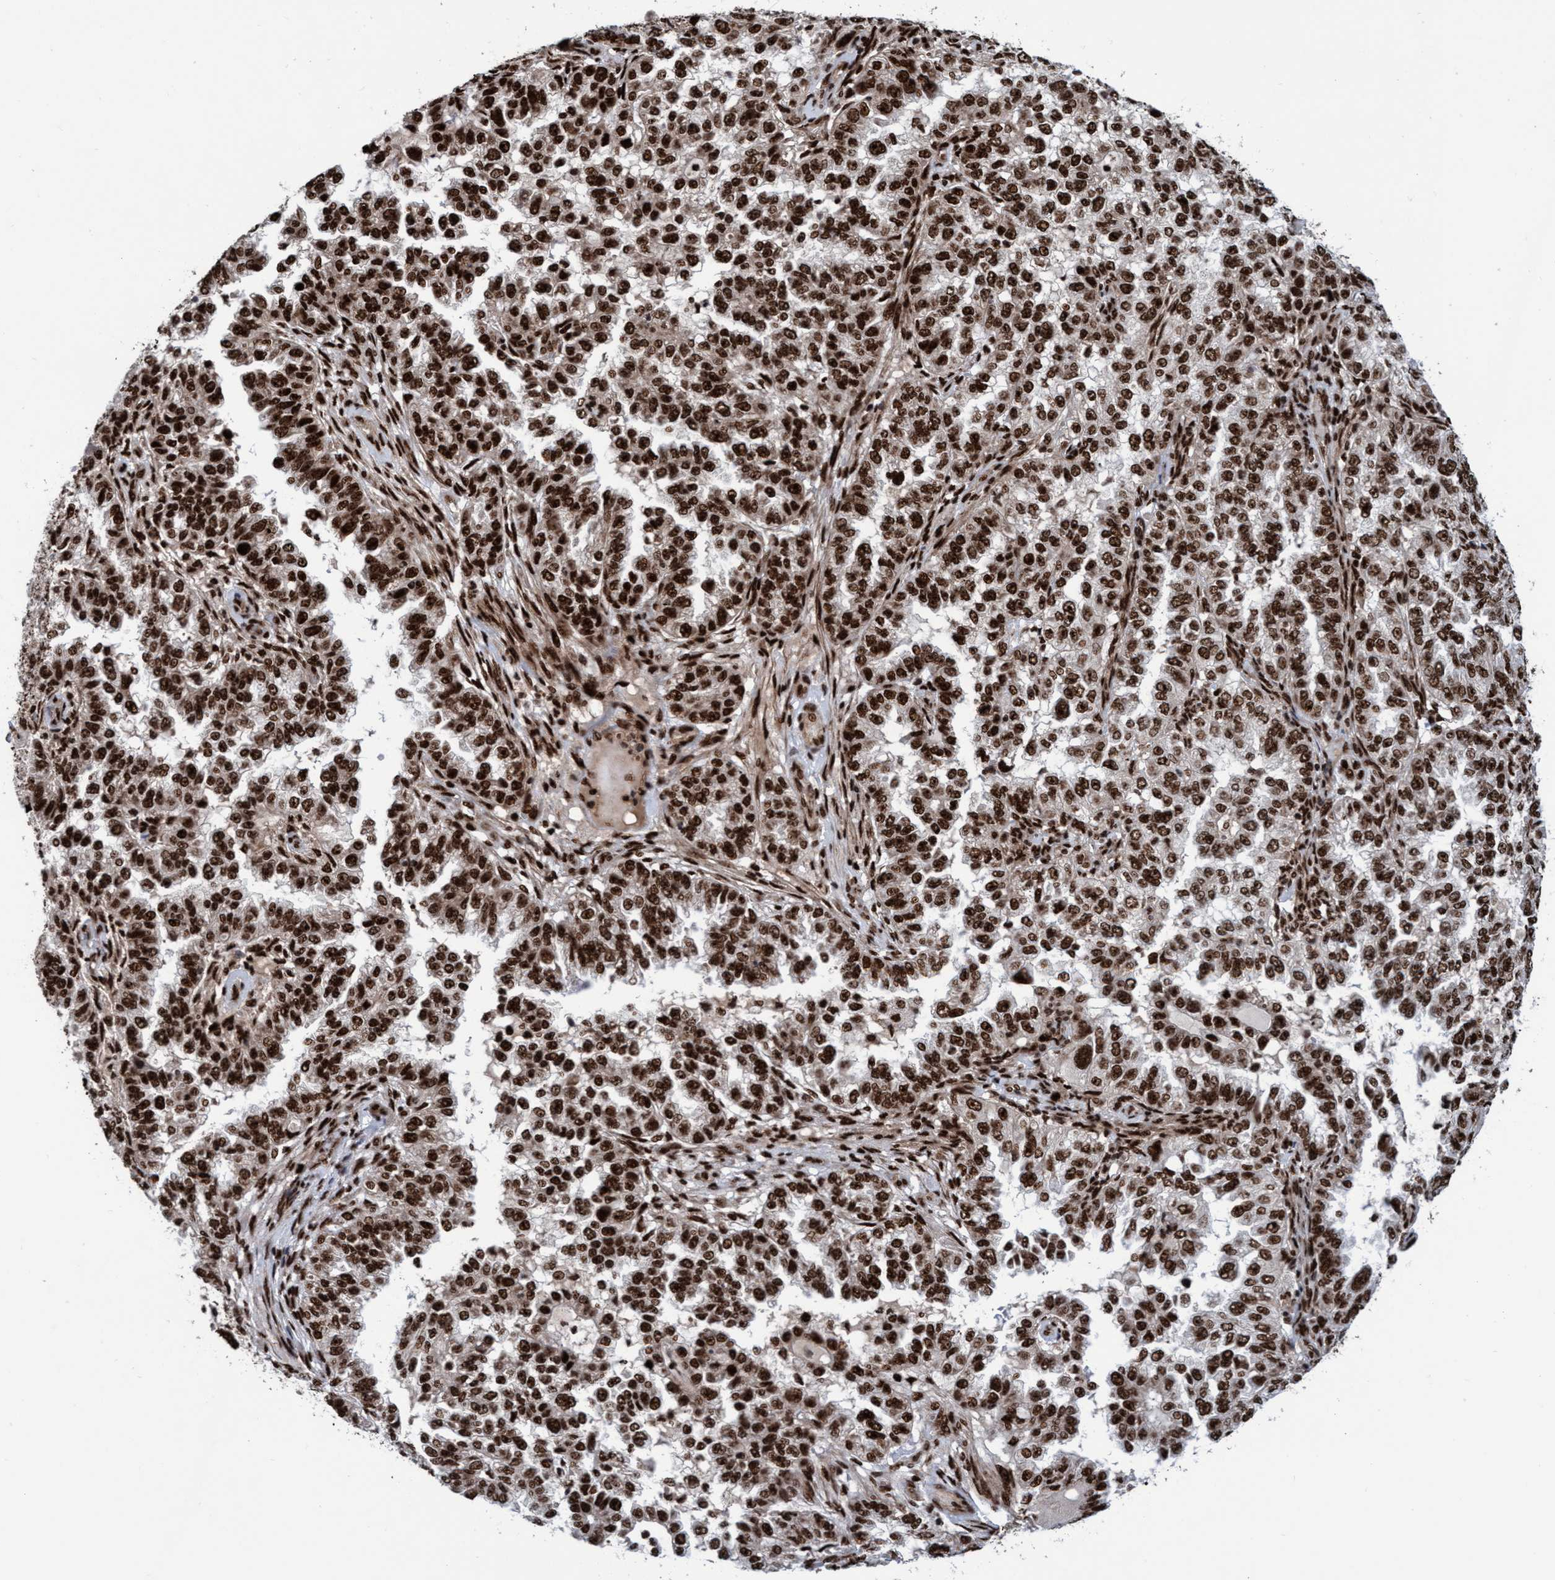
{"staining": {"intensity": "strong", "quantity": ">75%", "location": "nuclear"}, "tissue": "endometrial cancer", "cell_type": "Tumor cells", "image_type": "cancer", "snomed": [{"axis": "morphology", "description": "Adenocarcinoma, NOS"}, {"axis": "topography", "description": "Endometrium"}], "caption": "Tumor cells show strong nuclear positivity in approximately >75% of cells in endometrial cancer.", "gene": "TOPBP1", "patient": {"sex": "female", "age": 85}}